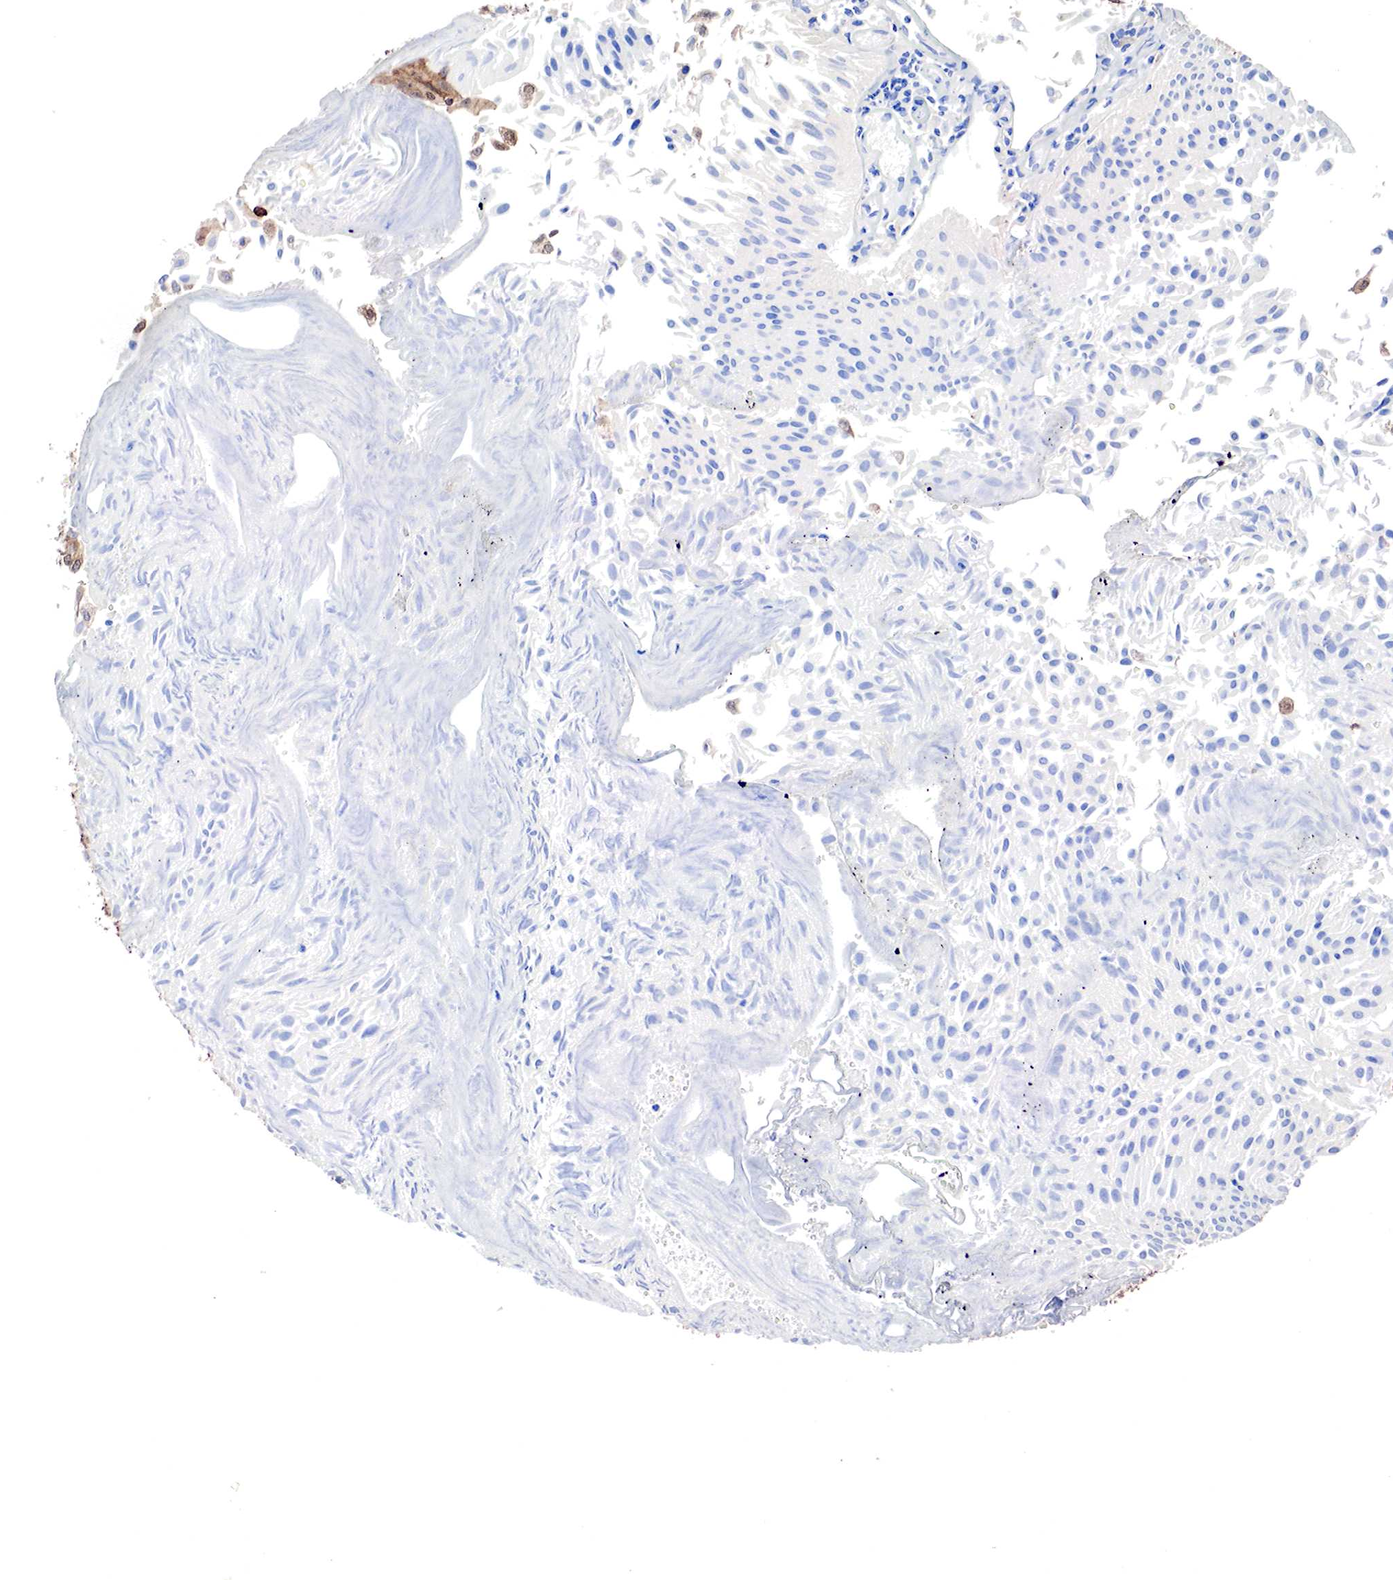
{"staining": {"intensity": "strong", "quantity": ">75%", "location": "cytoplasmic/membranous"}, "tissue": "urothelial cancer", "cell_type": "Tumor cells", "image_type": "cancer", "snomed": [{"axis": "morphology", "description": "Urothelial carcinoma, Low grade"}, {"axis": "topography", "description": "Urinary bladder"}], "caption": "Urothelial cancer was stained to show a protein in brown. There is high levels of strong cytoplasmic/membranous expression in approximately >75% of tumor cells.", "gene": "G6PD", "patient": {"sex": "male", "age": 86}}